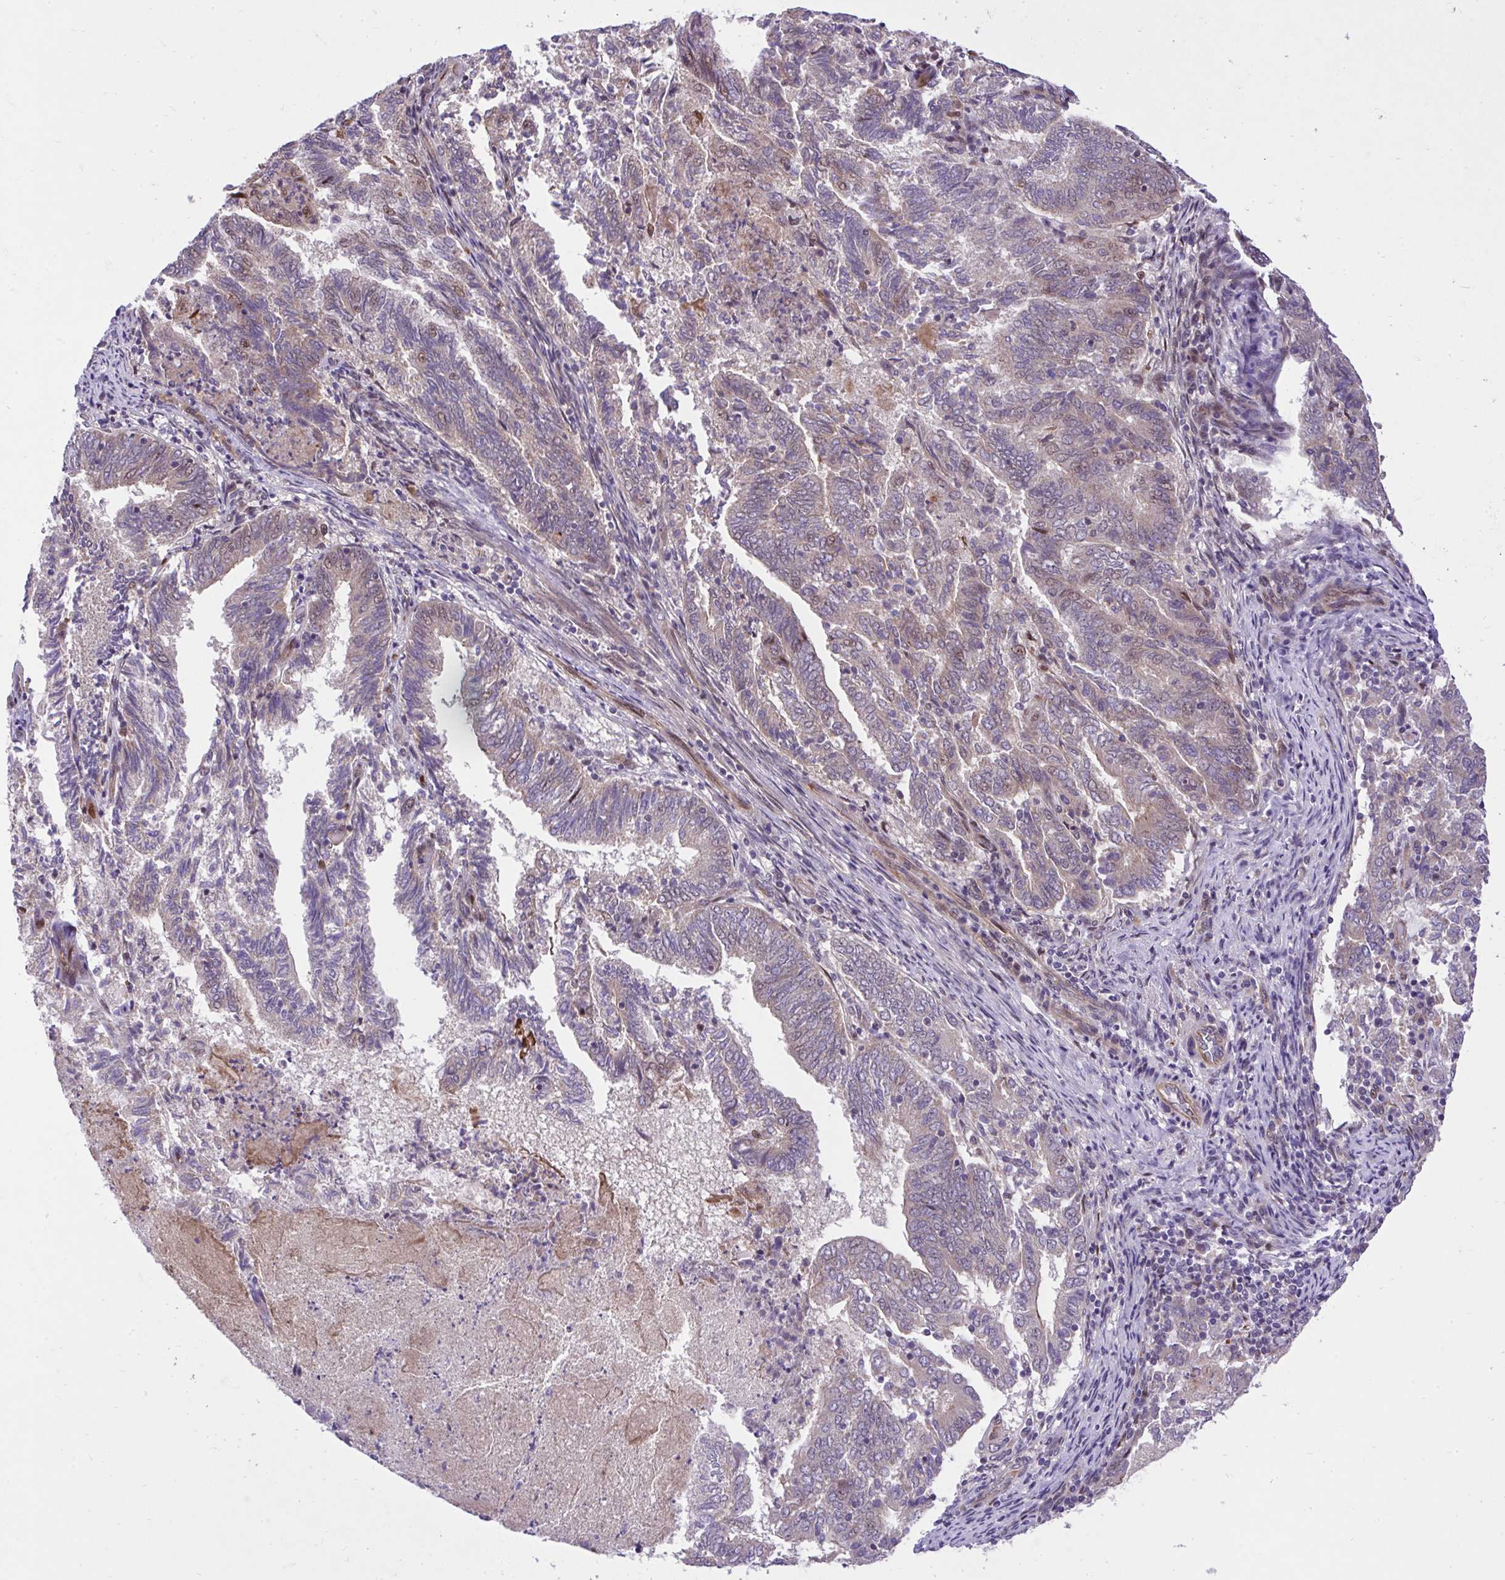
{"staining": {"intensity": "weak", "quantity": "<25%", "location": "nuclear"}, "tissue": "endometrial cancer", "cell_type": "Tumor cells", "image_type": "cancer", "snomed": [{"axis": "morphology", "description": "Adenocarcinoma, NOS"}, {"axis": "topography", "description": "Endometrium"}], "caption": "High magnification brightfield microscopy of endometrial cancer (adenocarcinoma) stained with DAB (3,3'-diaminobenzidine) (brown) and counterstained with hematoxylin (blue): tumor cells show no significant positivity.", "gene": "CHIA", "patient": {"sex": "female", "age": 80}}